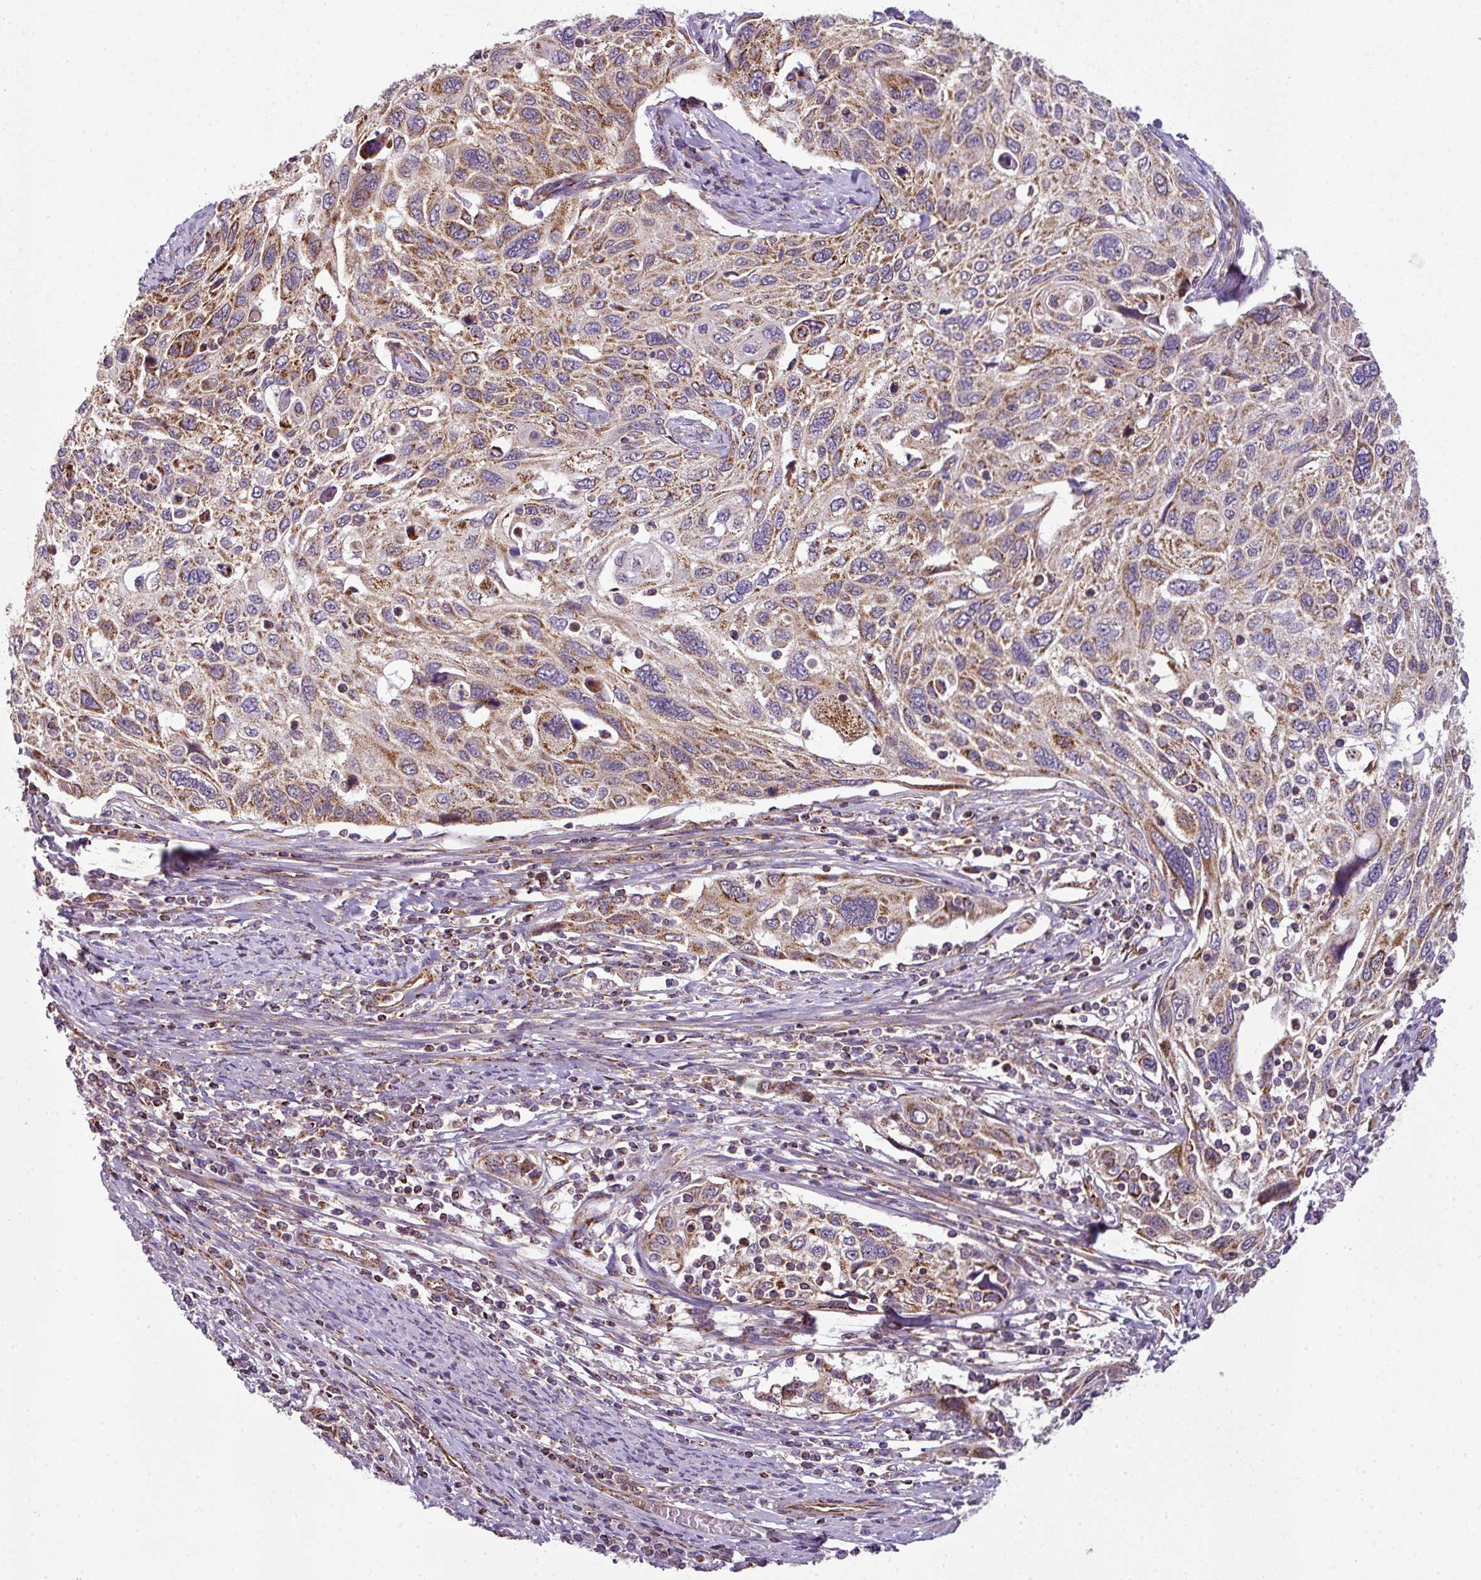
{"staining": {"intensity": "moderate", "quantity": ">75%", "location": "cytoplasmic/membranous"}, "tissue": "cervical cancer", "cell_type": "Tumor cells", "image_type": "cancer", "snomed": [{"axis": "morphology", "description": "Squamous cell carcinoma, NOS"}, {"axis": "topography", "description": "Cervix"}], "caption": "Protein analysis of cervical squamous cell carcinoma tissue displays moderate cytoplasmic/membranous staining in approximately >75% of tumor cells. (DAB IHC, brown staining for protein, blue staining for nuclei).", "gene": "PRELID3B", "patient": {"sex": "female", "age": 70}}